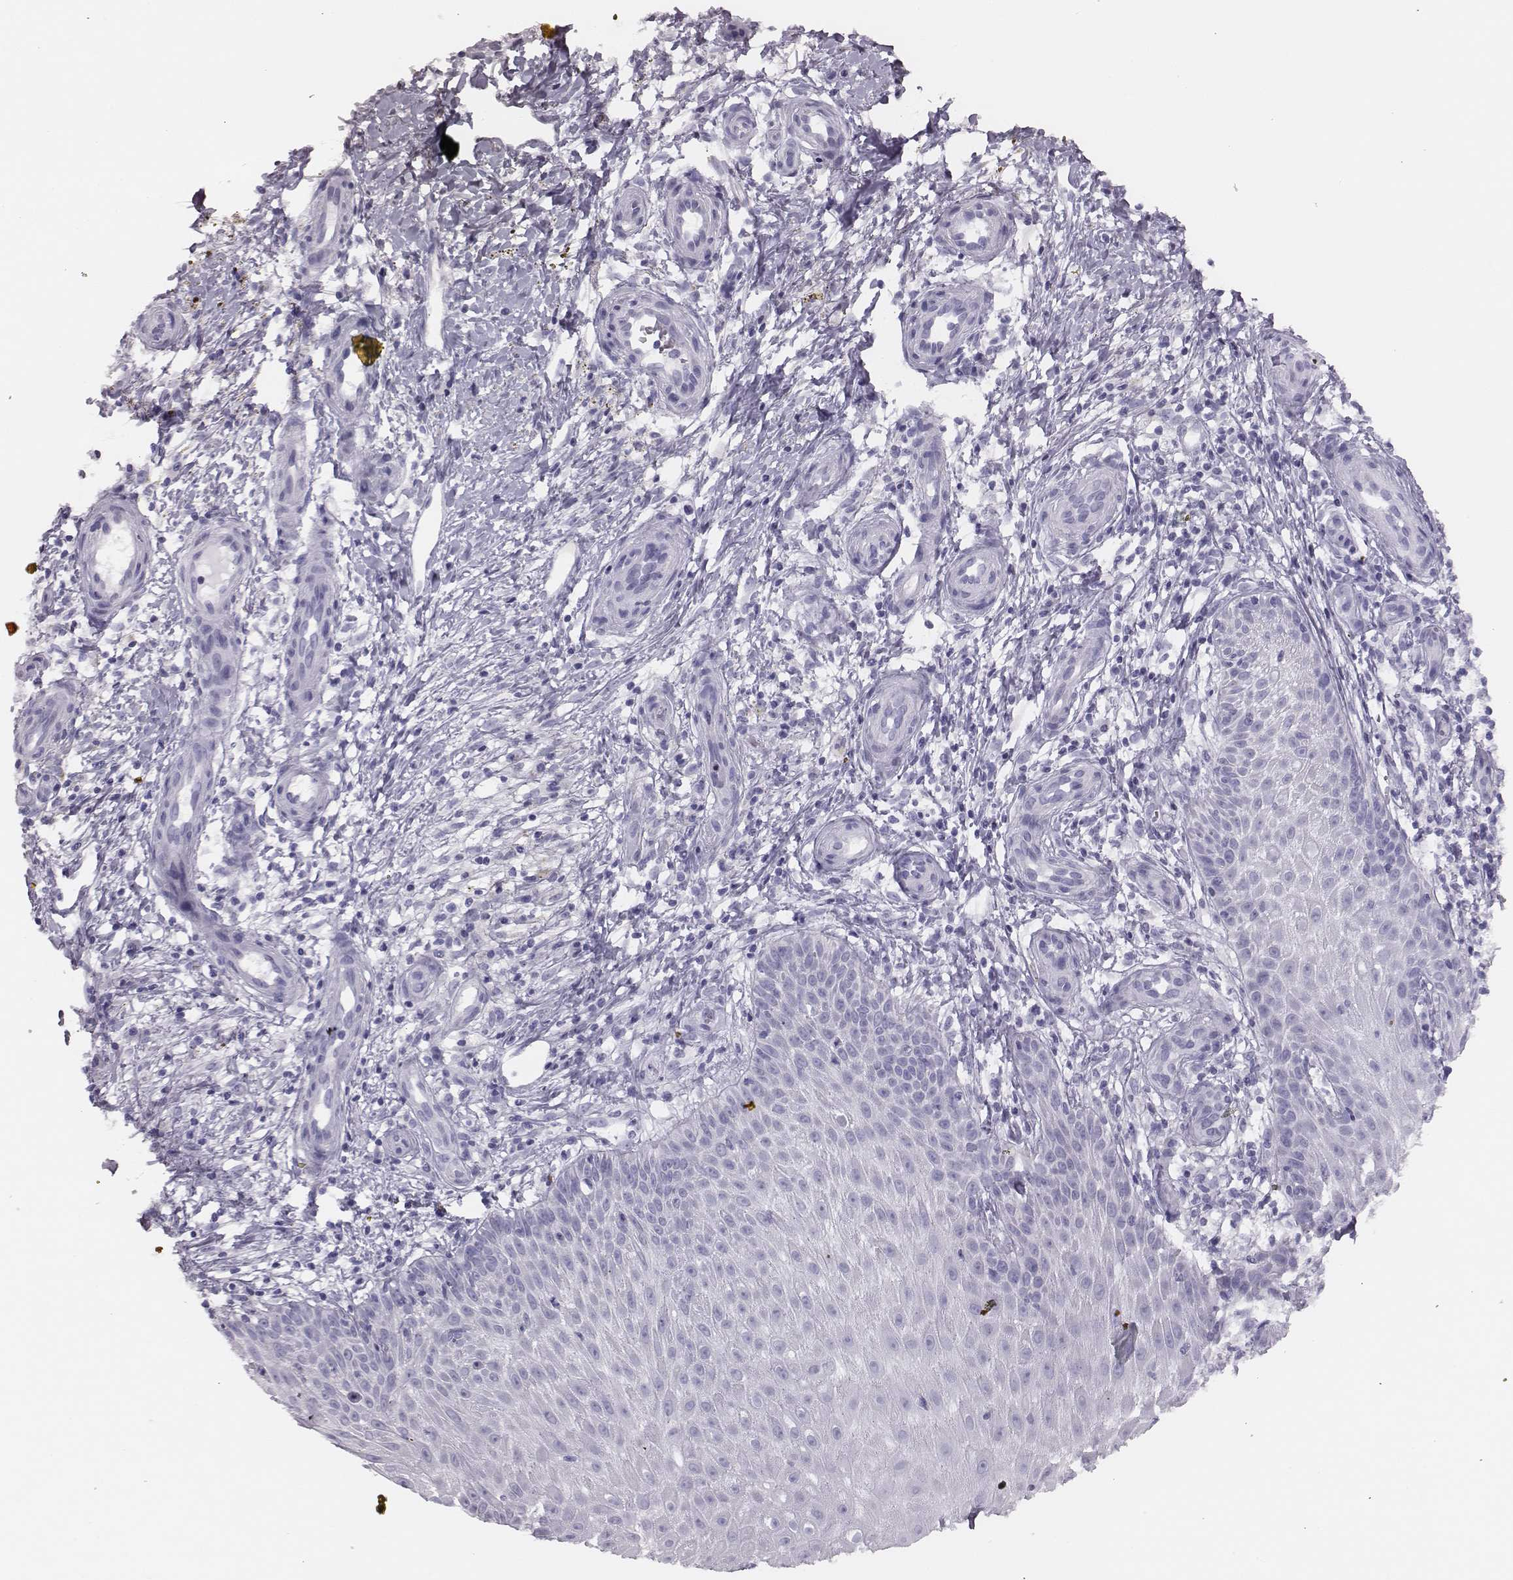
{"staining": {"intensity": "negative", "quantity": "none", "location": "none"}, "tissue": "melanoma", "cell_type": "Tumor cells", "image_type": "cancer", "snomed": [{"axis": "morphology", "description": "Malignant melanoma, NOS"}, {"axis": "topography", "description": "Skin"}], "caption": "Histopathology image shows no protein expression in tumor cells of malignant melanoma tissue. (DAB (3,3'-diaminobenzidine) immunohistochemistry with hematoxylin counter stain).", "gene": "H1-6", "patient": {"sex": "female", "age": 53}}